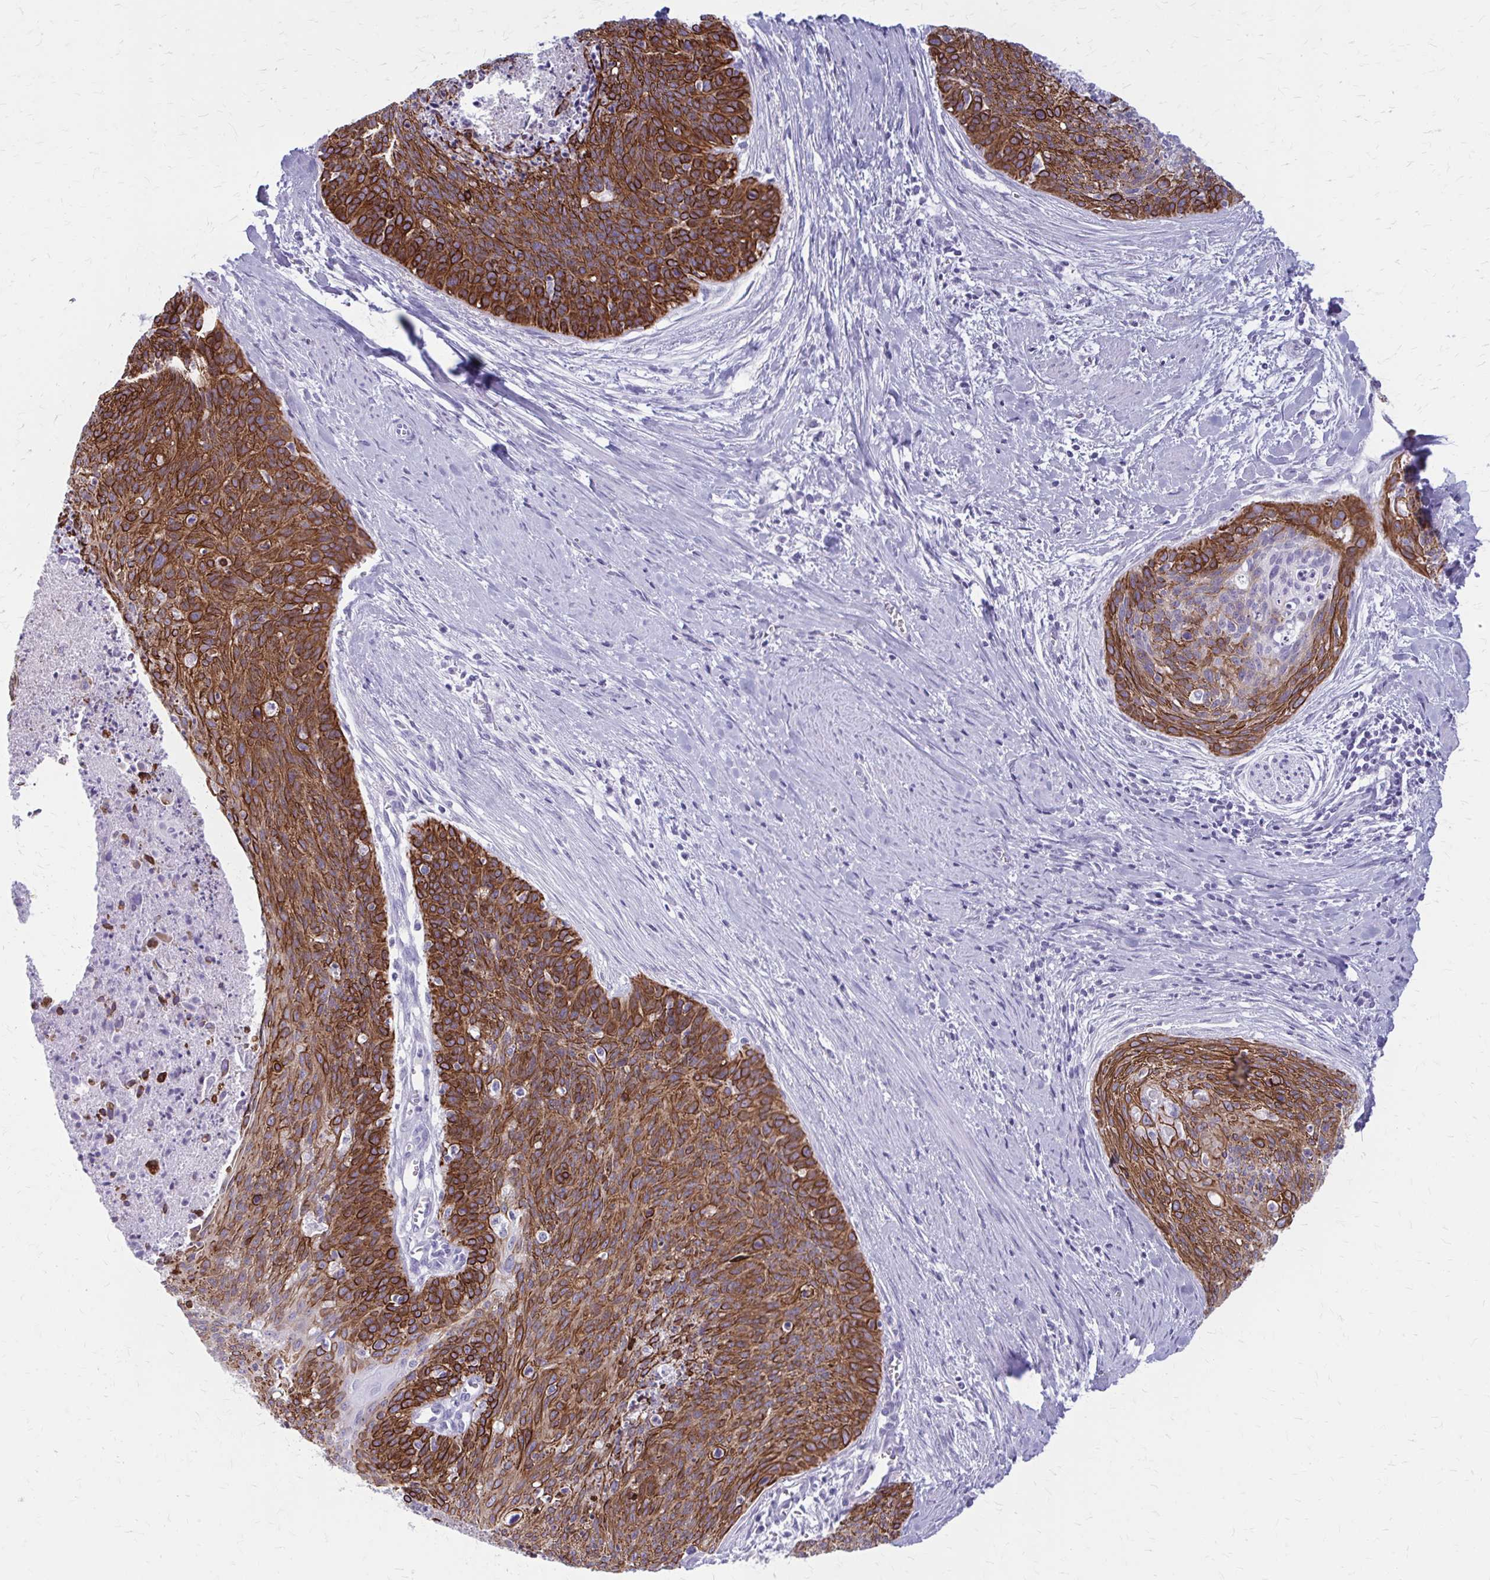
{"staining": {"intensity": "strong", "quantity": ">75%", "location": "cytoplasmic/membranous"}, "tissue": "cervical cancer", "cell_type": "Tumor cells", "image_type": "cancer", "snomed": [{"axis": "morphology", "description": "Squamous cell carcinoma, NOS"}, {"axis": "topography", "description": "Cervix"}], "caption": "Cervical cancer stained for a protein displays strong cytoplasmic/membranous positivity in tumor cells.", "gene": "KRT5", "patient": {"sex": "female", "age": 55}}